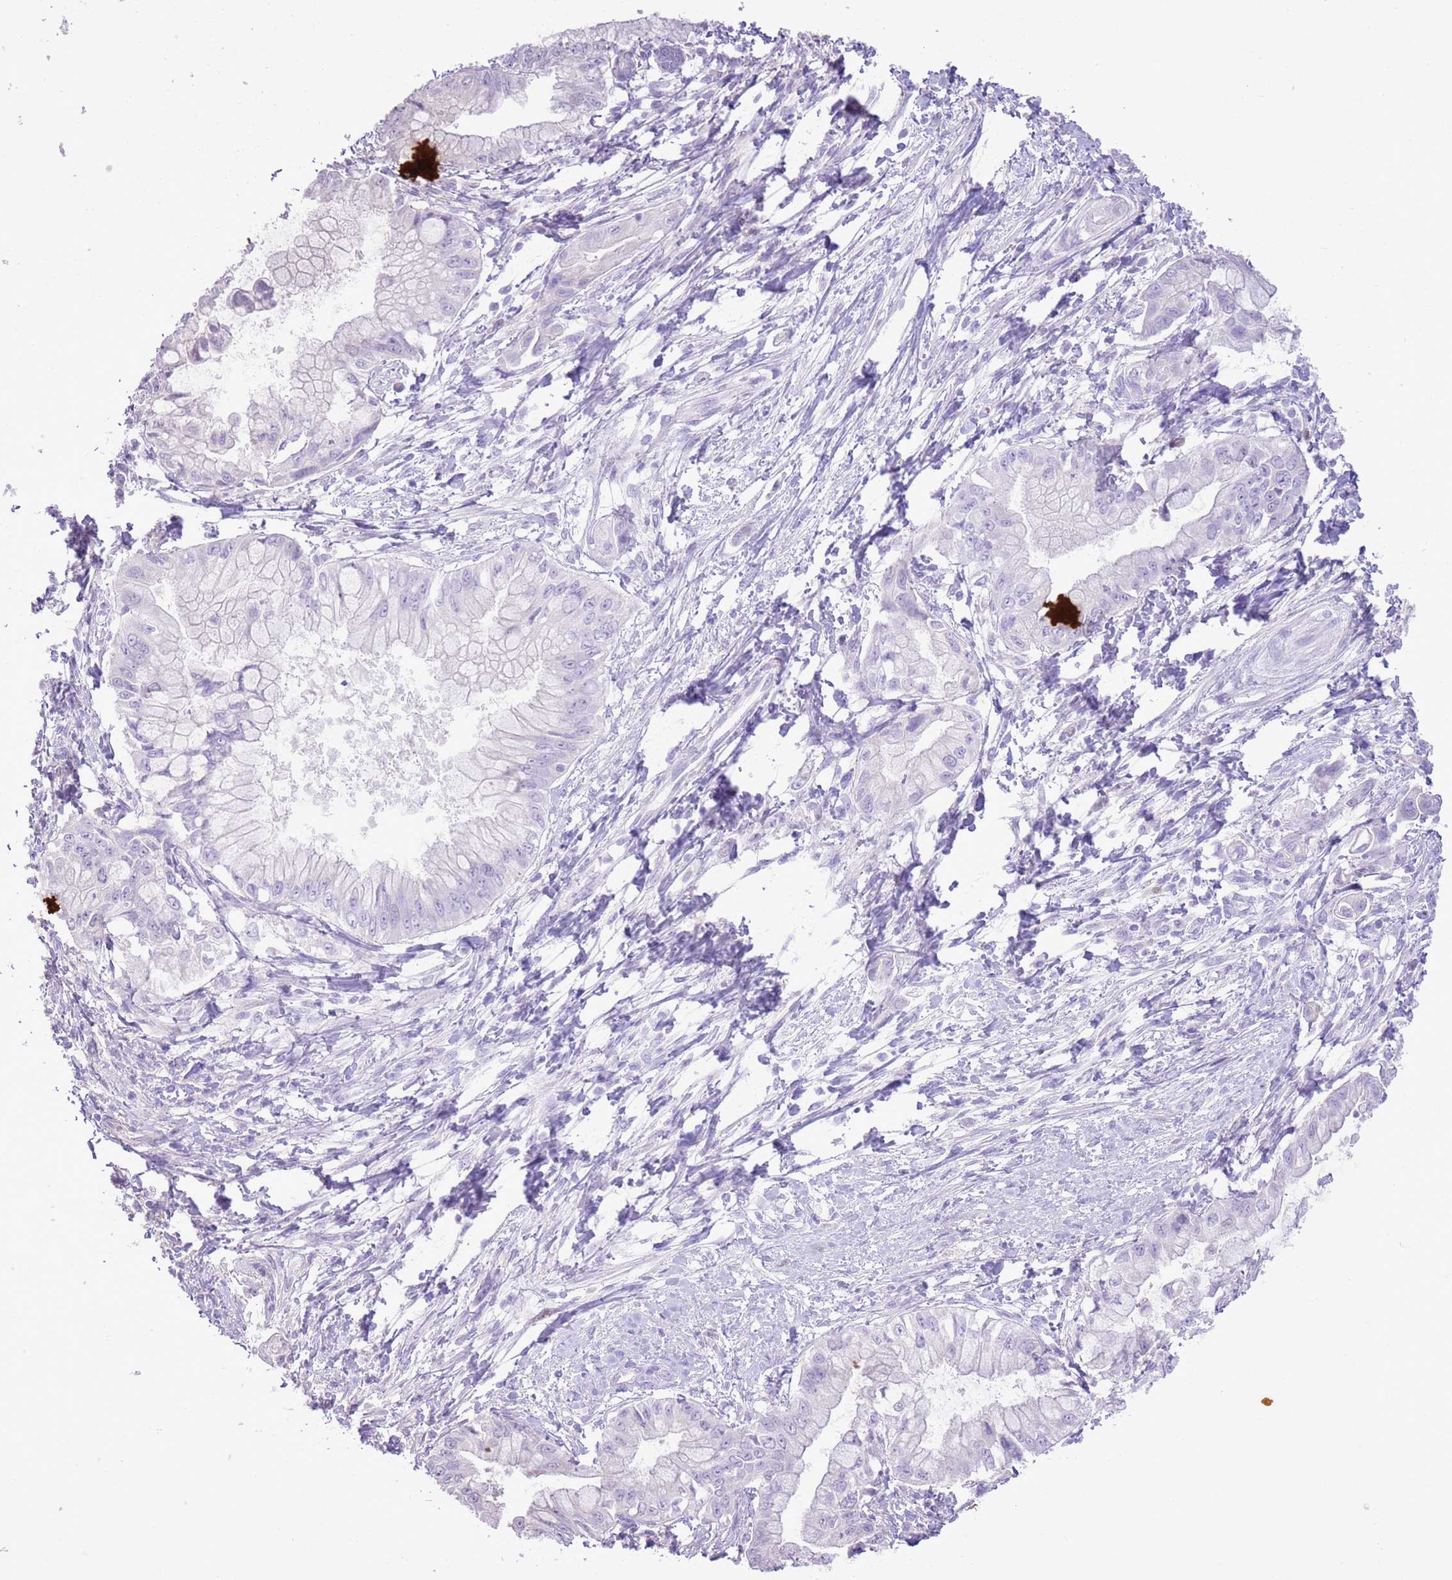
{"staining": {"intensity": "negative", "quantity": "none", "location": "none"}, "tissue": "pancreatic cancer", "cell_type": "Tumor cells", "image_type": "cancer", "snomed": [{"axis": "morphology", "description": "Adenocarcinoma, NOS"}, {"axis": "topography", "description": "Pancreas"}], "caption": "Immunohistochemistry (IHC) of human pancreatic cancer exhibits no expression in tumor cells. (DAB IHC visualized using brightfield microscopy, high magnification).", "gene": "GMNN", "patient": {"sex": "male", "age": 48}}